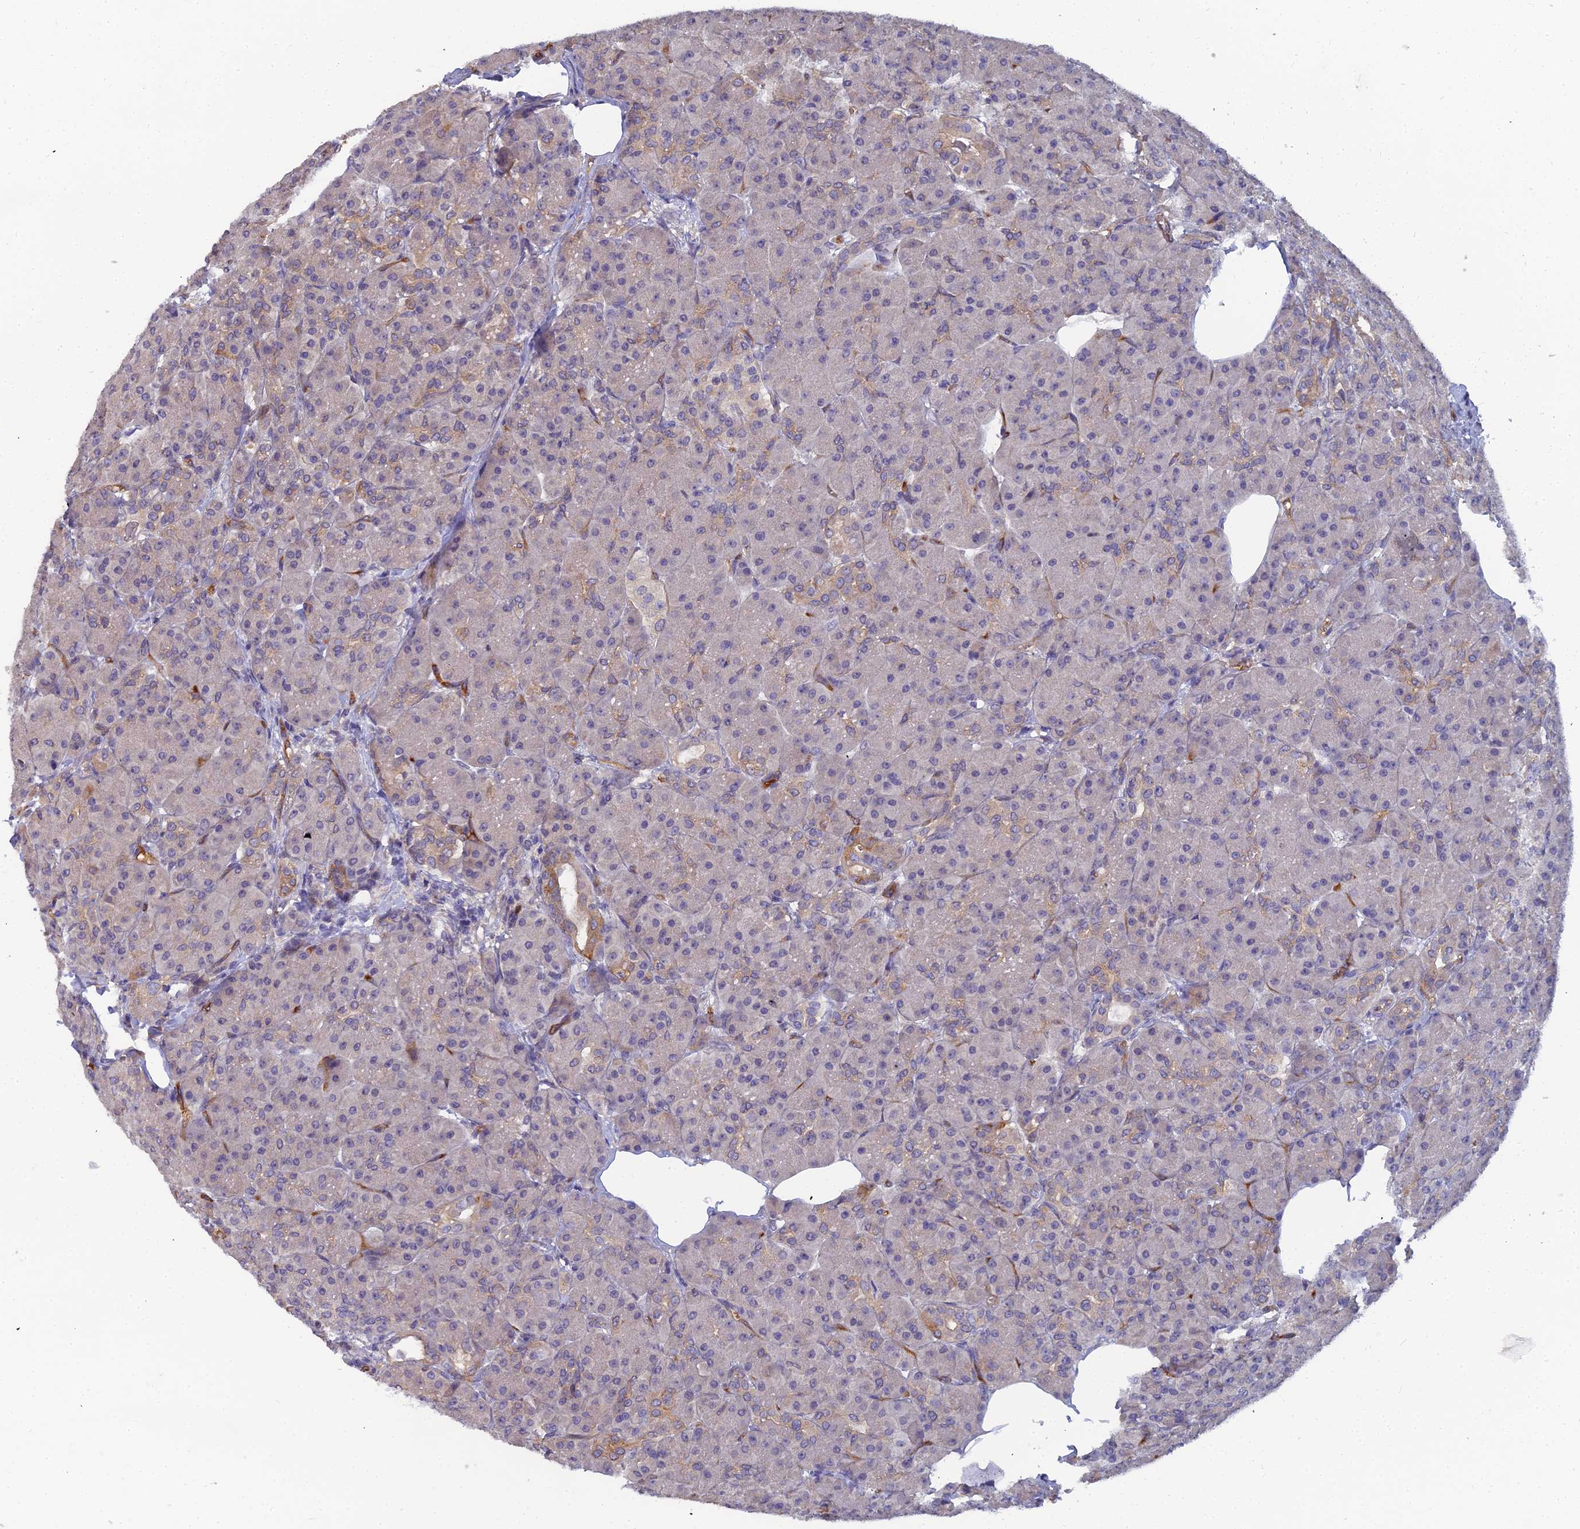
{"staining": {"intensity": "moderate", "quantity": "25%-75%", "location": "cytoplasmic/membranous"}, "tissue": "pancreas", "cell_type": "Exocrine glandular cells", "image_type": "normal", "snomed": [{"axis": "morphology", "description": "Normal tissue, NOS"}, {"axis": "topography", "description": "Pancreas"}], "caption": "IHC of unremarkable pancreas exhibits medium levels of moderate cytoplasmic/membranous expression in about 25%-75% of exocrine glandular cells.", "gene": "RDX", "patient": {"sex": "male", "age": 63}}